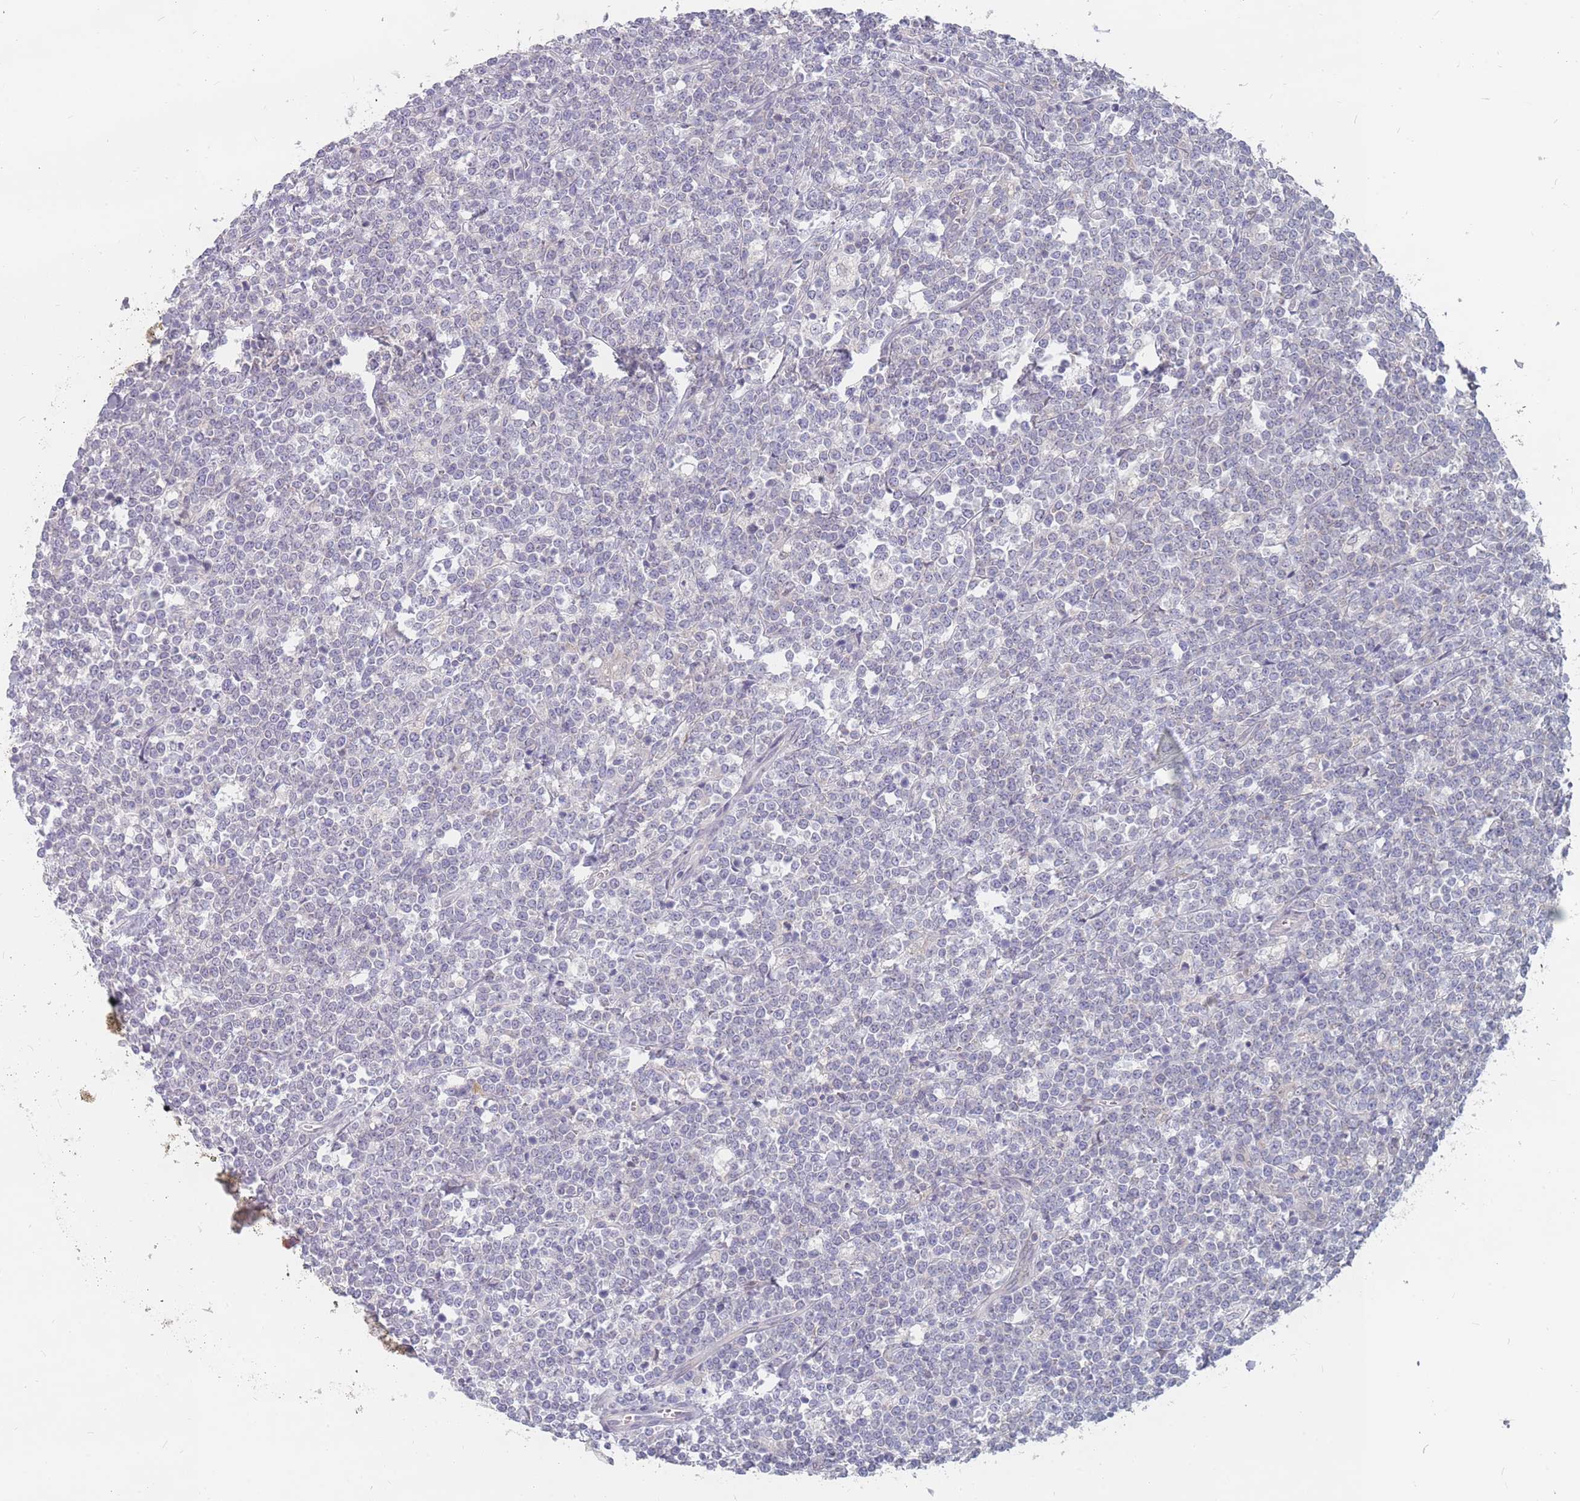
{"staining": {"intensity": "negative", "quantity": "none", "location": "none"}, "tissue": "lymphoma", "cell_type": "Tumor cells", "image_type": "cancer", "snomed": [{"axis": "morphology", "description": "Malignant lymphoma, non-Hodgkin's type, High grade"}, {"axis": "topography", "description": "Small intestine"}], "caption": "Immunohistochemical staining of lymphoma exhibits no significant staining in tumor cells.", "gene": "CMTR2", "patient": {"sex": "male", "age": 8}}